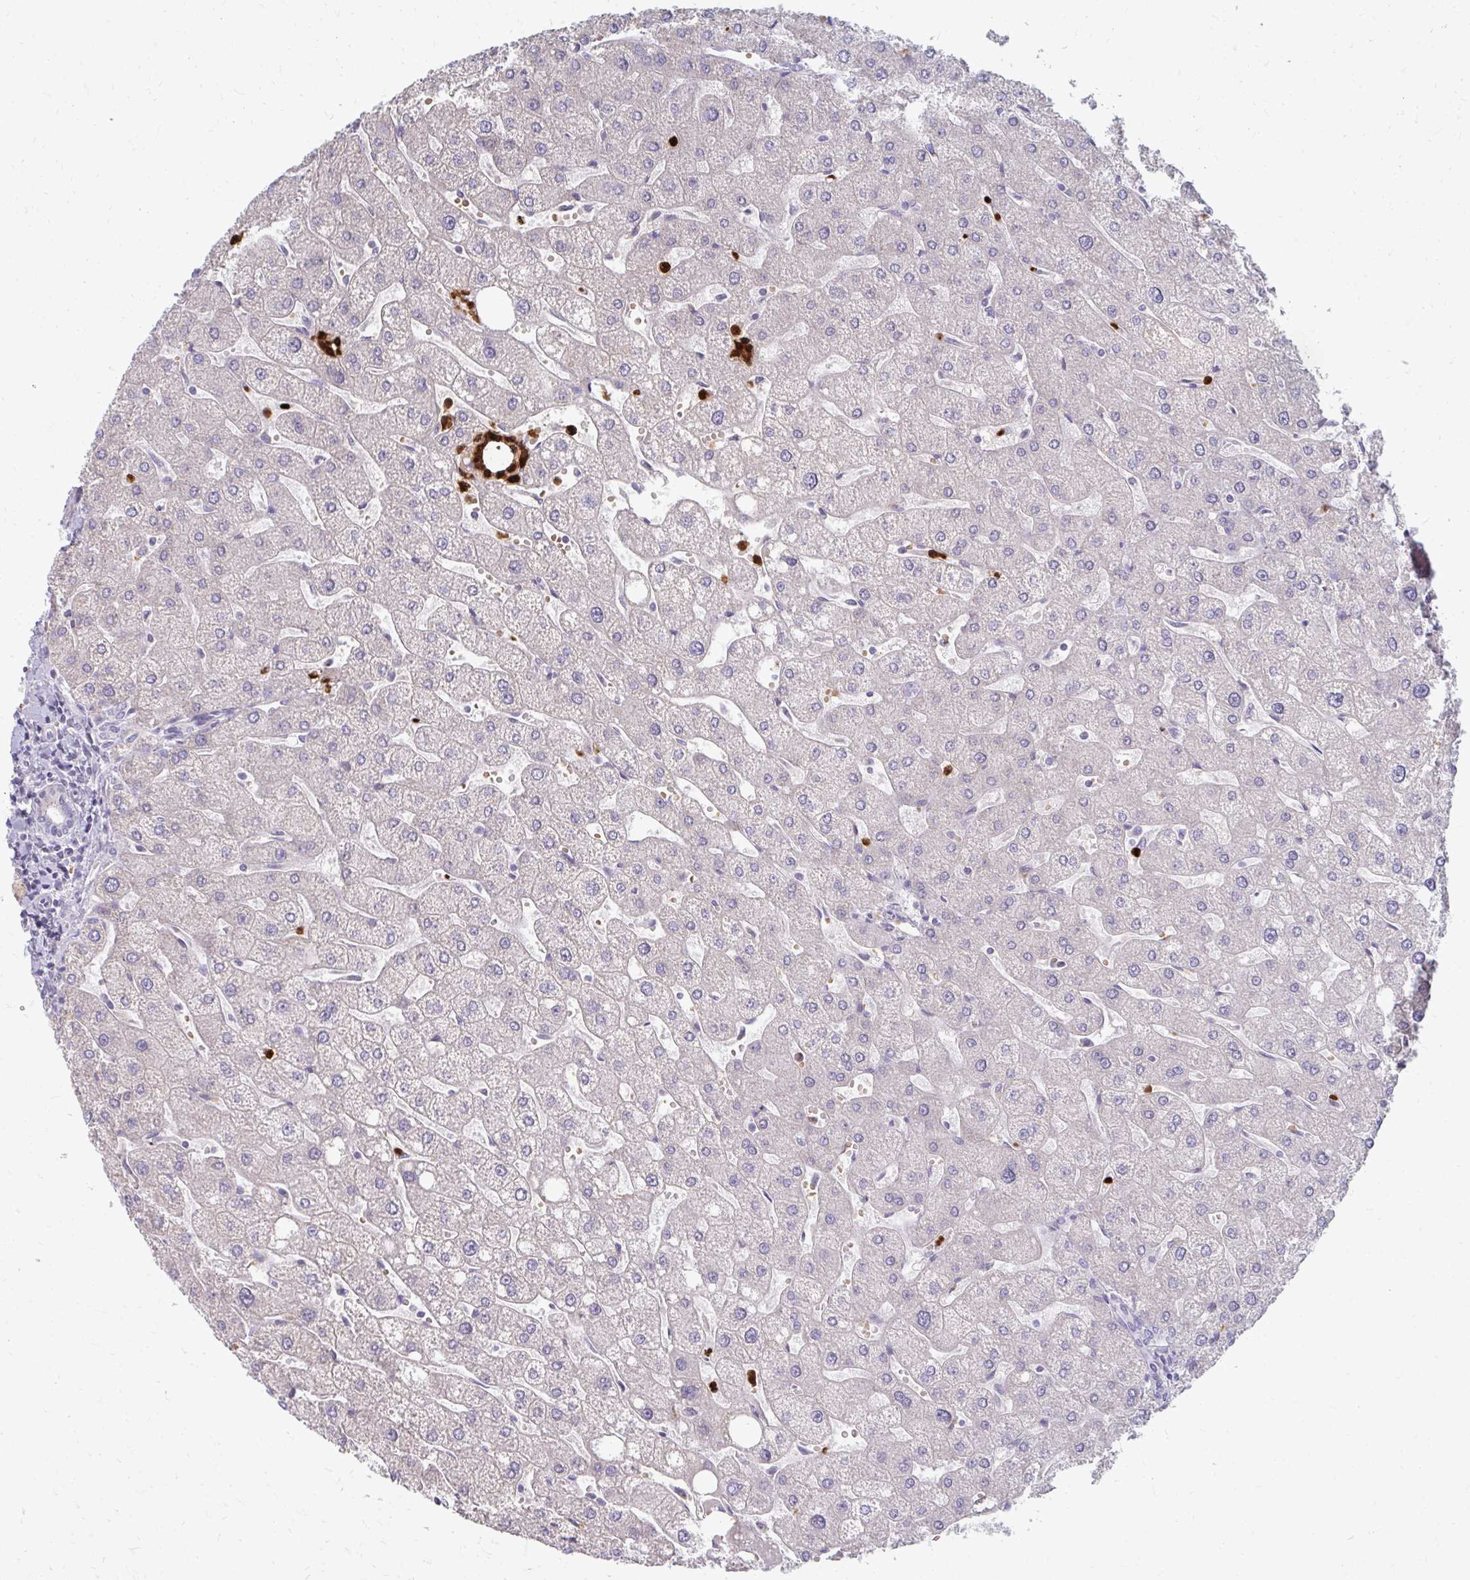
{"staining": {"intensity": "negative", "quantity": "none", "location": "none"}, "tissue": "liver", "cell_type": "Cholangiocytes", "image_type": "normal", "snomed": [{"axis": "morphology", "description": "Normal tissue, NOS"}, {"axis": "topography", "description": "Liver"}], "caption": "There is no significant expression in cholangiocytes of liver. (DAB (3,3'-diaminobenzidine) immunohistochemistry (IHC) visualized using brightfield microscopy, high magnification).", "gene": "RAB33A", "patient": {"sex": "male", "age": 67}}